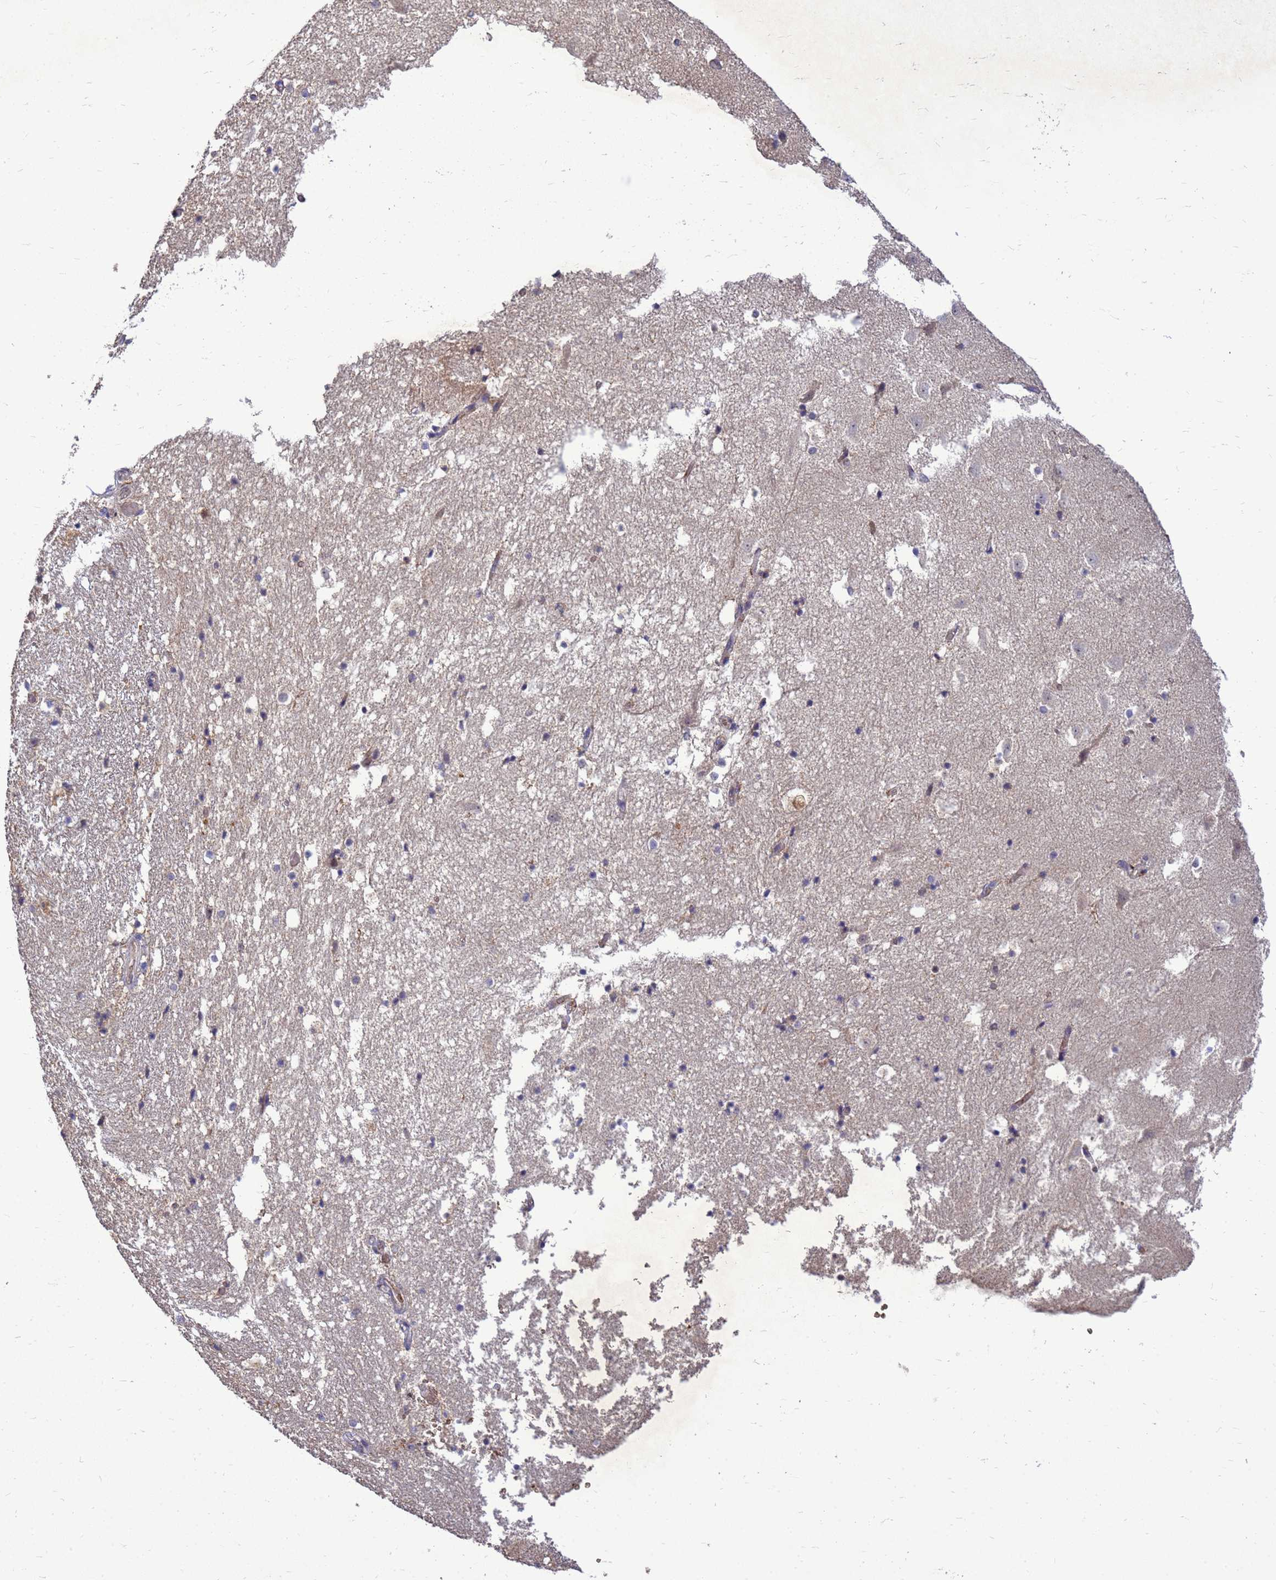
{"staining": {"intensity": "negative", "quantity": "none", "location": "none"}, "tissue": "hippocampus", "cell_type": "Glial cells", "image_type": "normal", "snomed": [{"axis": "morphology", "description": "Normal tissue, NOS"}, {"axis": "topography", "description": "Hippocampus"}], "caption": "Glial cells show no significant staining in unremarkable hippocampus.", "gene": "EIF4EBP3", "patient": {"sex": "female", "age": 52}}